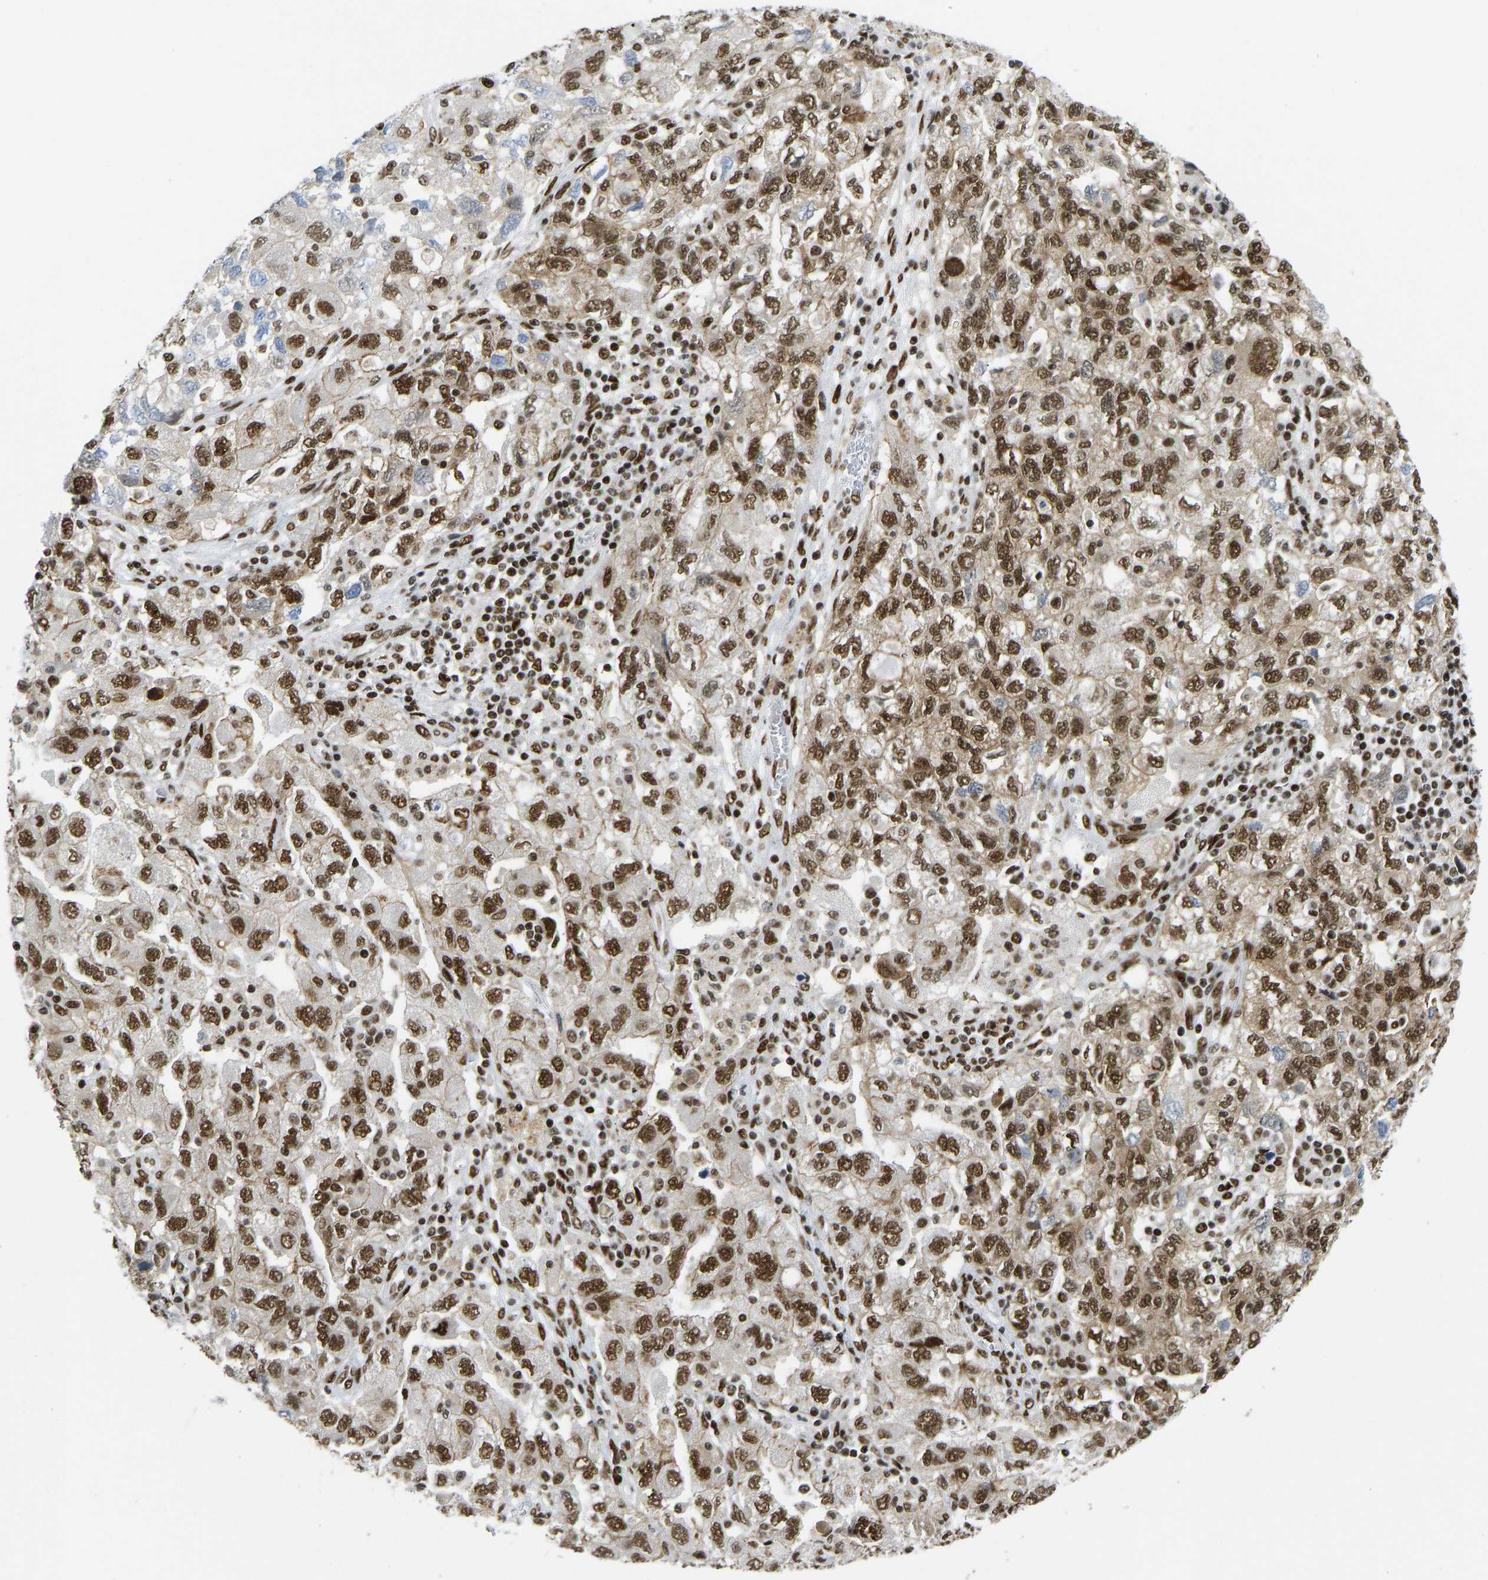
{"staining": {"intensity": "strong", "quantity": ">75%", "location": "nuclear"}, "tissue": "ovarian cancer", "cell_type": "Tumor cells", "image_type": "cancer", "snomed": [{"axis": "morphology", "description": "Carcinoma, NOS"}, {"axis": "morphology", "description": "Cystadenocarcinoma, serous, NOS"}, {"axis": "topography", "description": "Ovary"}], "caption": "Immunohistochemistry (IHC) image of neoplastic tissue: human ovarian cancer (serous cystadenocarcinoma) stained using IHC shows high levels of strong protein expression localized specifically in the nuclear of tumor cells, appearing as a nuclear brown color.", "gene": "FOXK1", "patient": {"sex": "female", "age": 69}}